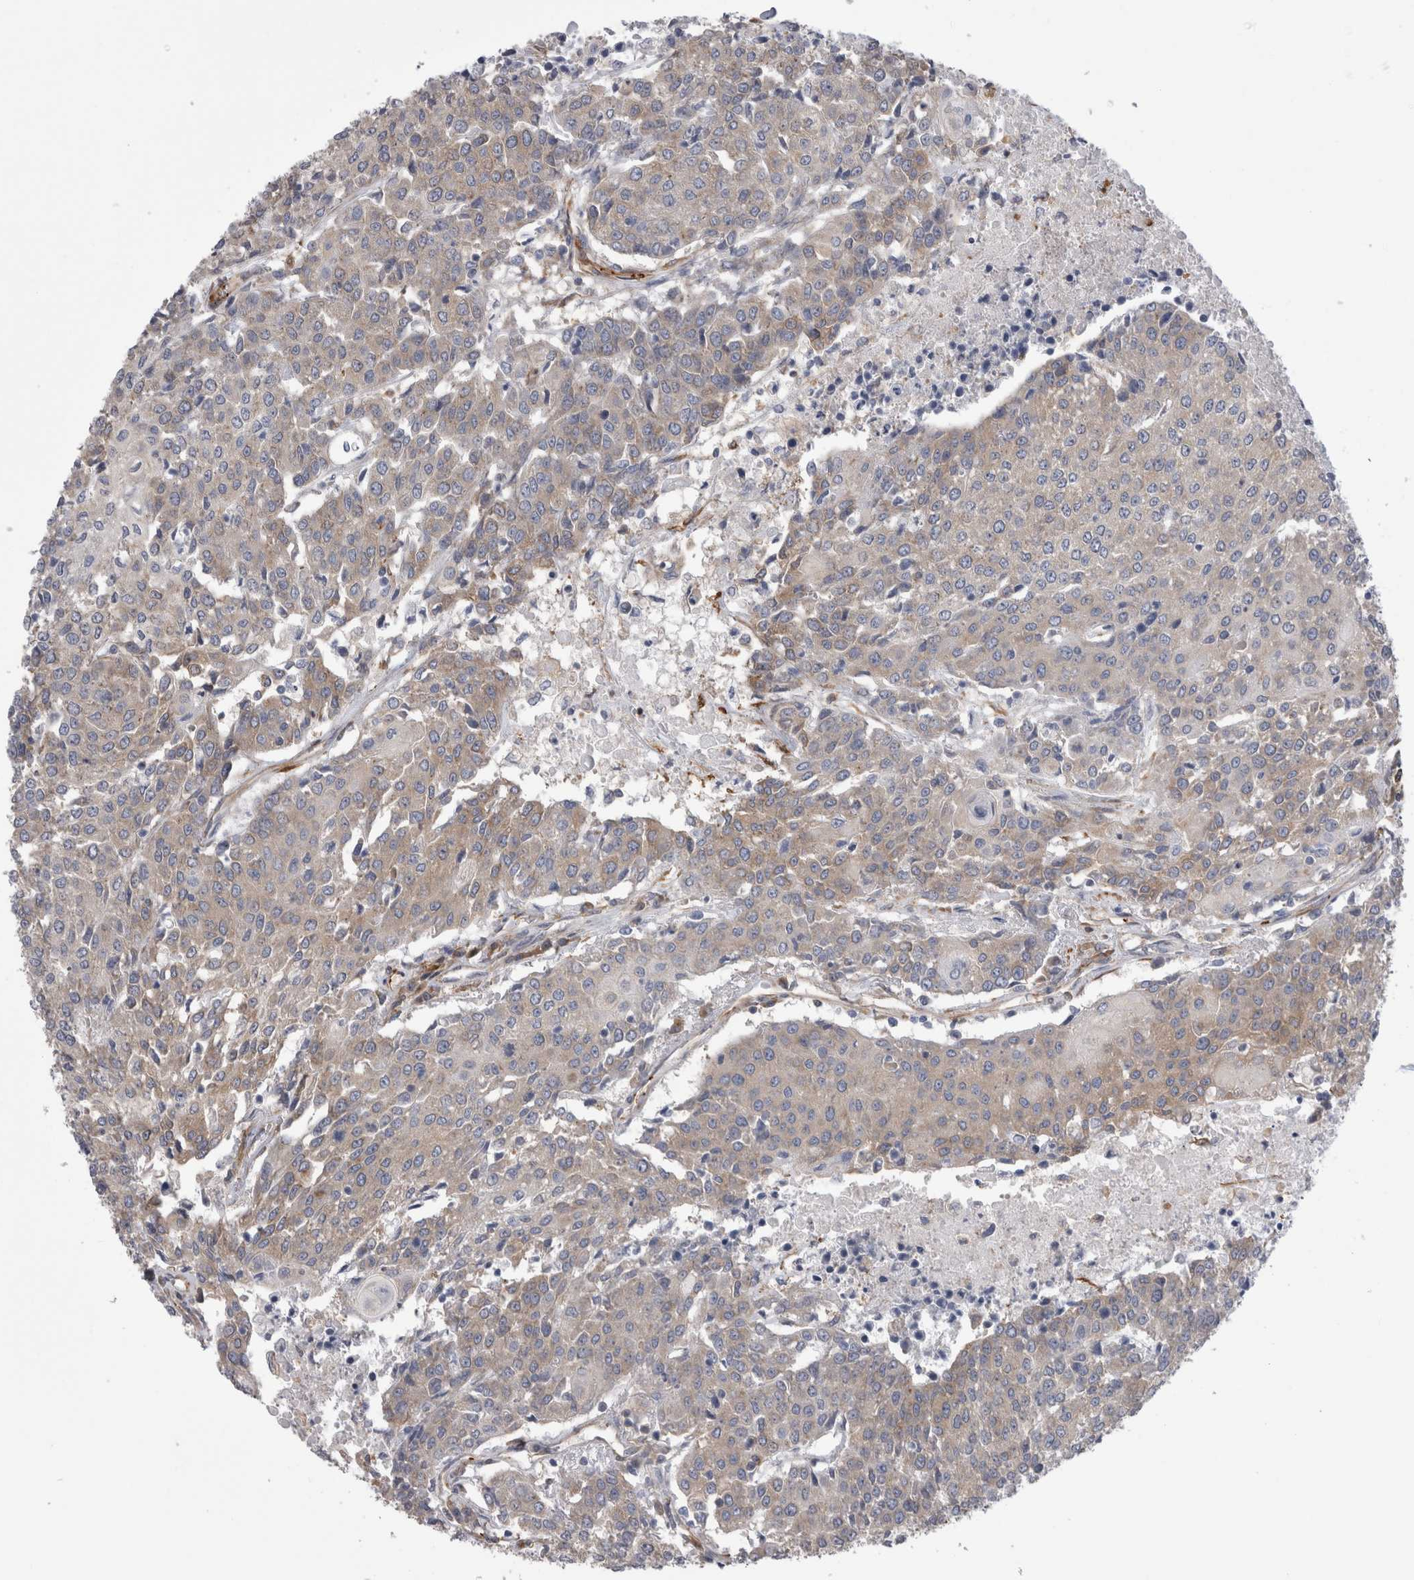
{"staining": {"intensity": "weak", "quantity": "<25%", "location": "cytoplasmic/membranous"}, "tissue": "urothelial cancer", "cell_type": "Tumor cells", "image_type": "cancer", "snomed": [{"axis": "morphology", "description": "Urothelial carcinoma, High grade"}, {"axis": "topography", "description": "Urinary bladder"}], "caption": "Photomicrograph shows no protein expression in tumor cells of urothelial cancer tissue.", "gene": "EPRS1", "patient": {"sex": "female", "age": 85}}